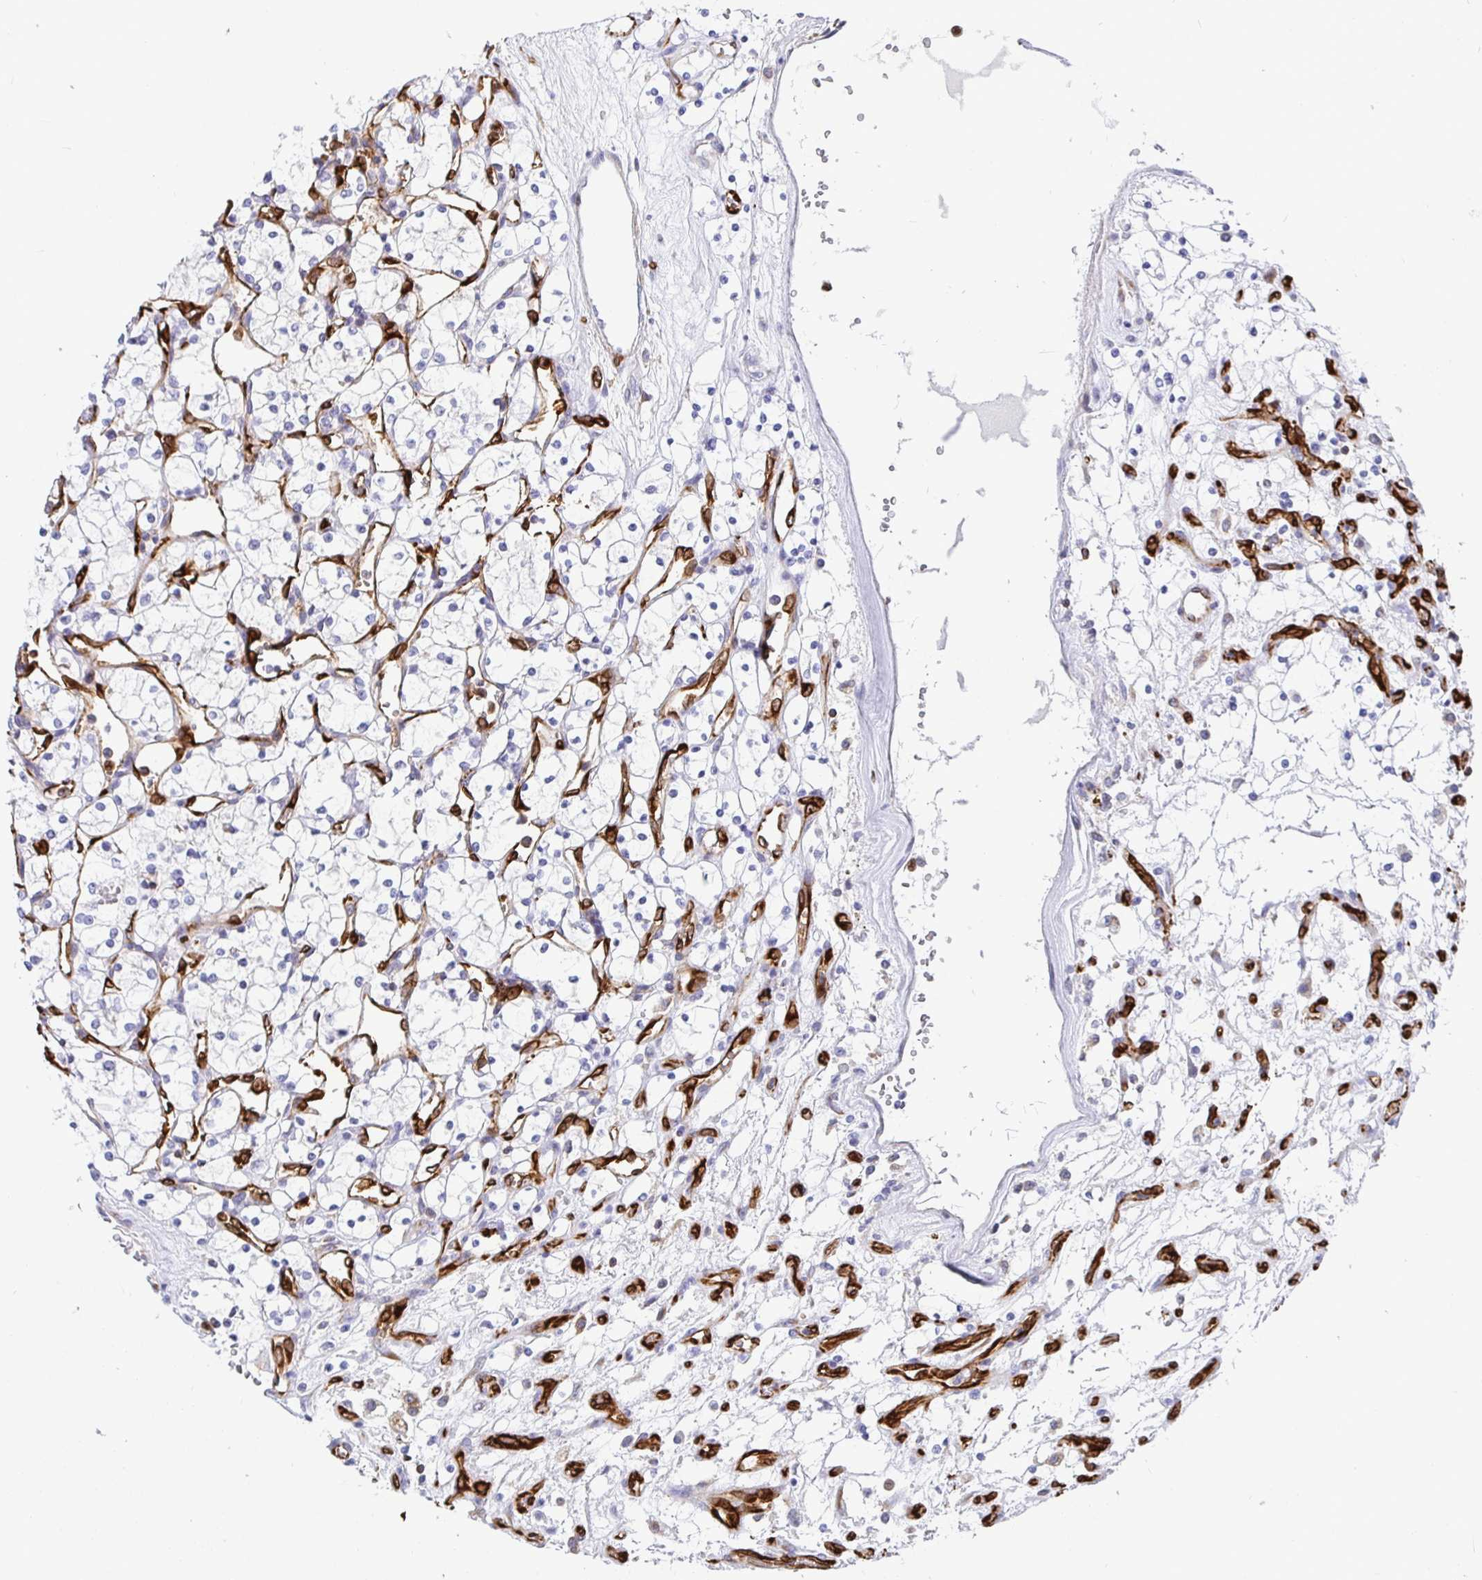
{"staining": {"intensity": "negative", "quantity": "none", "location": "none"}, "tissue": "renal cancer", "cell_type": "Tumor cells", "image_type": "cancer", "snomed": [{"axis": "morphology", "description": "Adenocarcinoma, NOS"}, {"axis": "topography", "description": "Kidney"}], "caption": "IHC of renal cancer (adenocarcinoma) shows no positivity in tumor cells. Nuclei are stained in blue.", "gene": "TP53I11", "patient": {"sex": "female", "age": 69}}